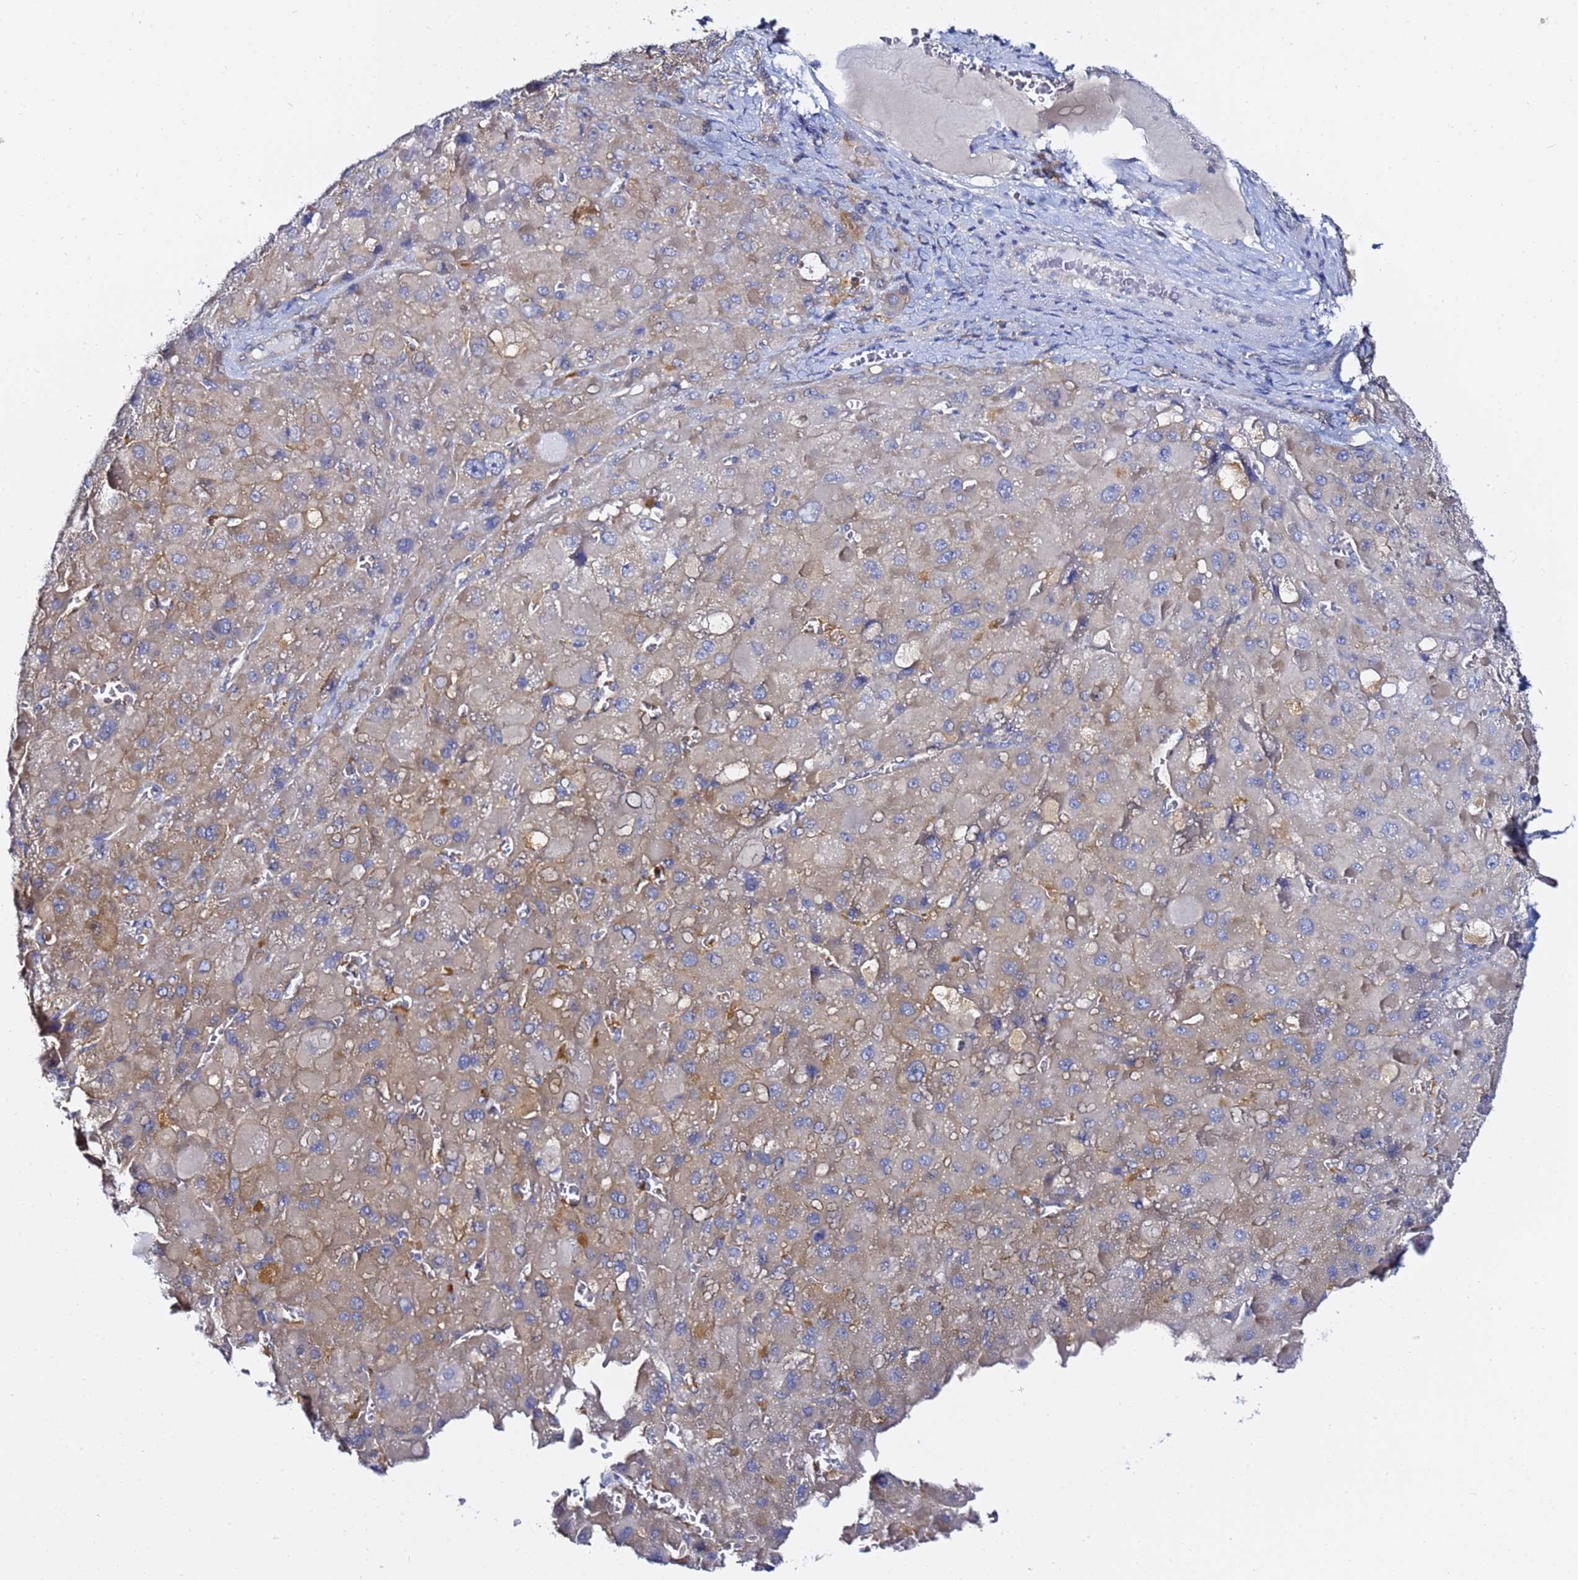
{"staining": {"intensity": "weak", "quantity": "25%-75%", "location": "cytoplasmic/membranous"}, "tissue": "liver cancer", "cell_type": "Tumor cells", "image_type": "cancer", "snomed": [{"axis": "morphology", "description": "Carcinoma, Hepatocellular, NOS"}, {"axis": "topography", "description": "Liver"}], "caption": "Tumor cells show weak cytoplasmic/membranous staining in approximately 25%-75% of cells in hepatocellular carcinoma (liver). The staining is performed using DAB (3,3'-diaminobenzidine) brown chromogen to label protein expression. The nuclei are counter-stained blue using hematoxylin.", "gene": "LENG1", "patient": {"sex": "female", "age": 73}}